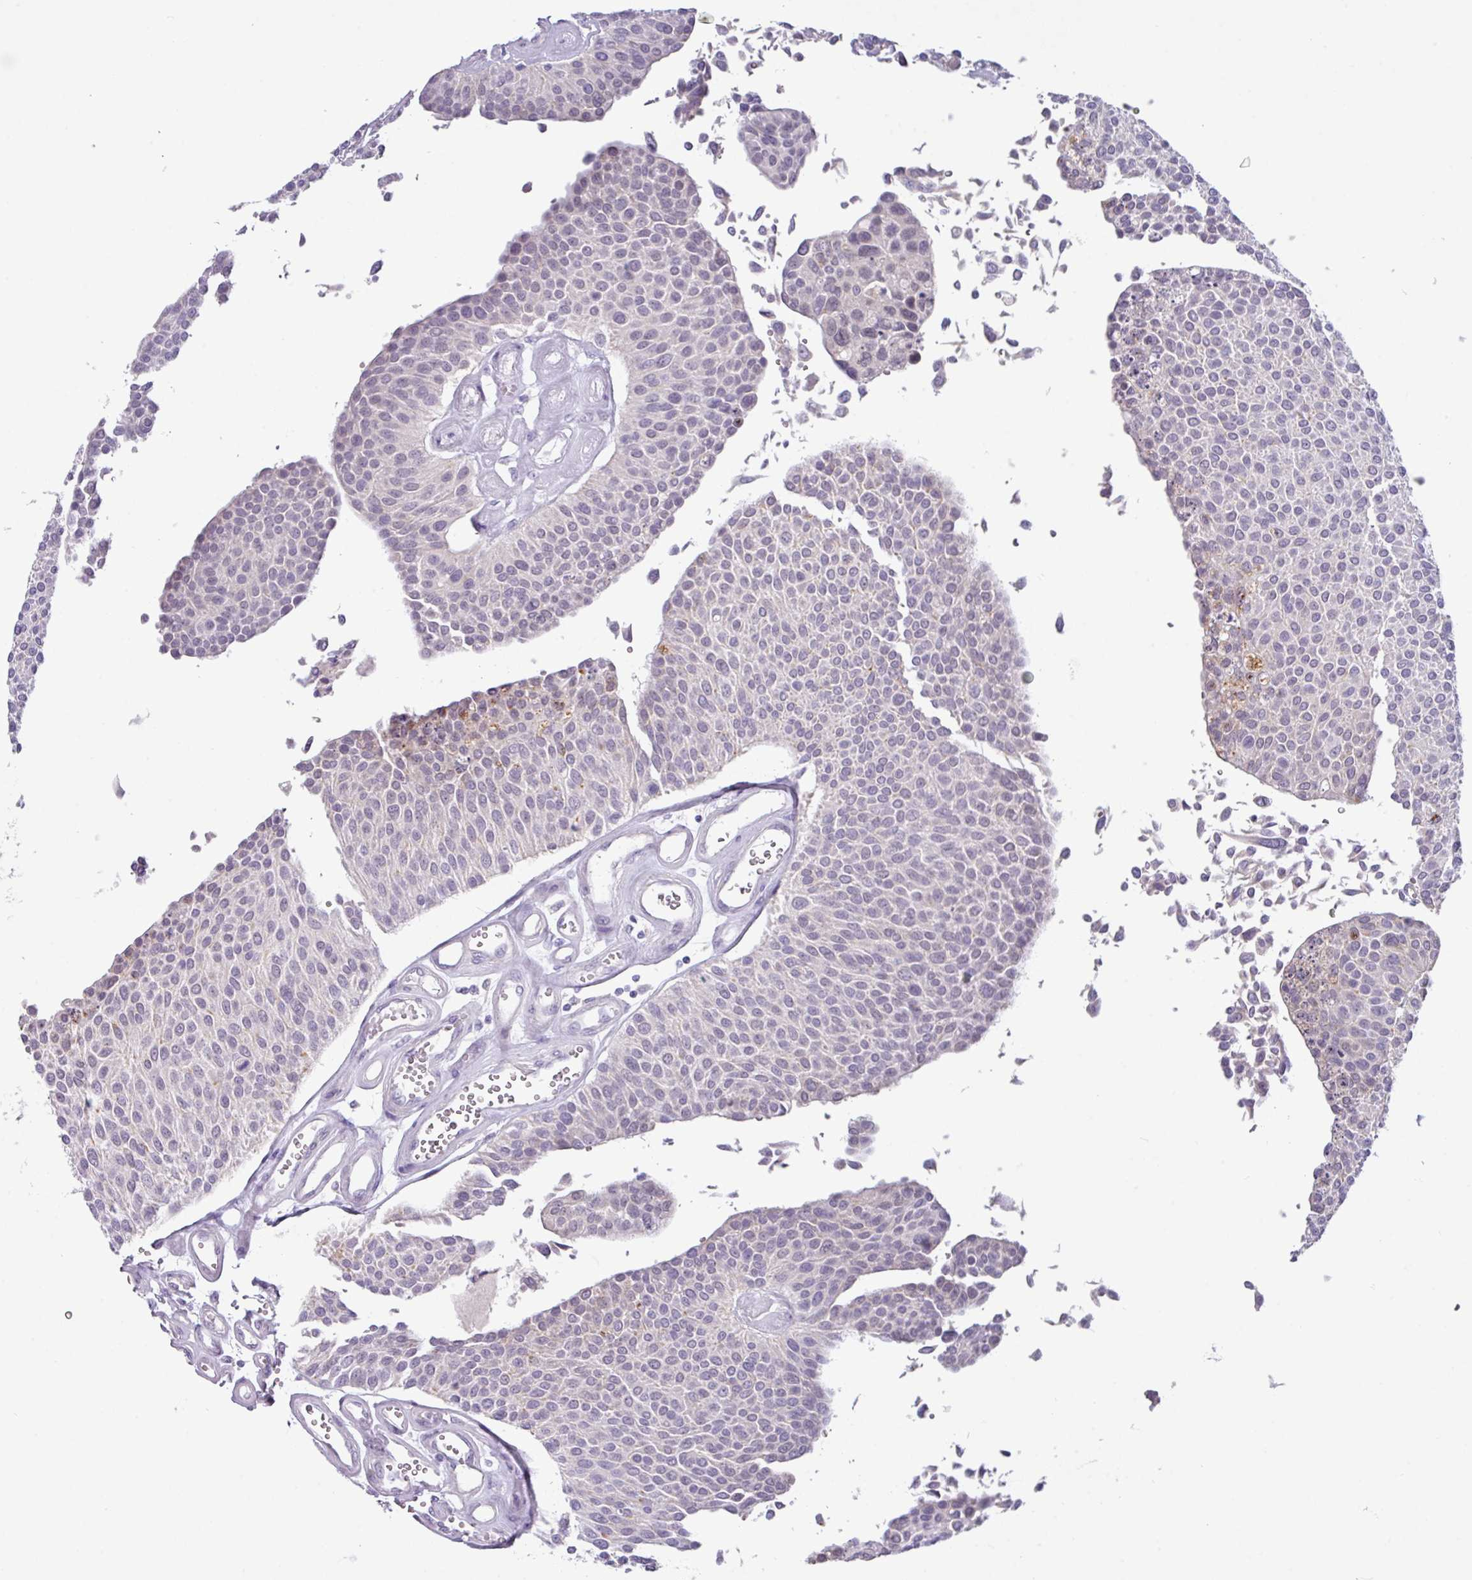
{"staining": {"intensity": "negative", "quantity": "none", "location": "none"}, "tissue": "urothelial cancer", "cell_type": "Tumor cells", "image_type": "cancer", "snomed": [{"axis": "morphology", "description": "Urothelial carcinoma, NOS"}, {"axis": "topography", "description": "Urinary bladder"}], "caption": "Tumor cells show no significant staining in urothelial cancer.", "gene": "ZNF524", "patient": {"sex": "male", "age": 55}}